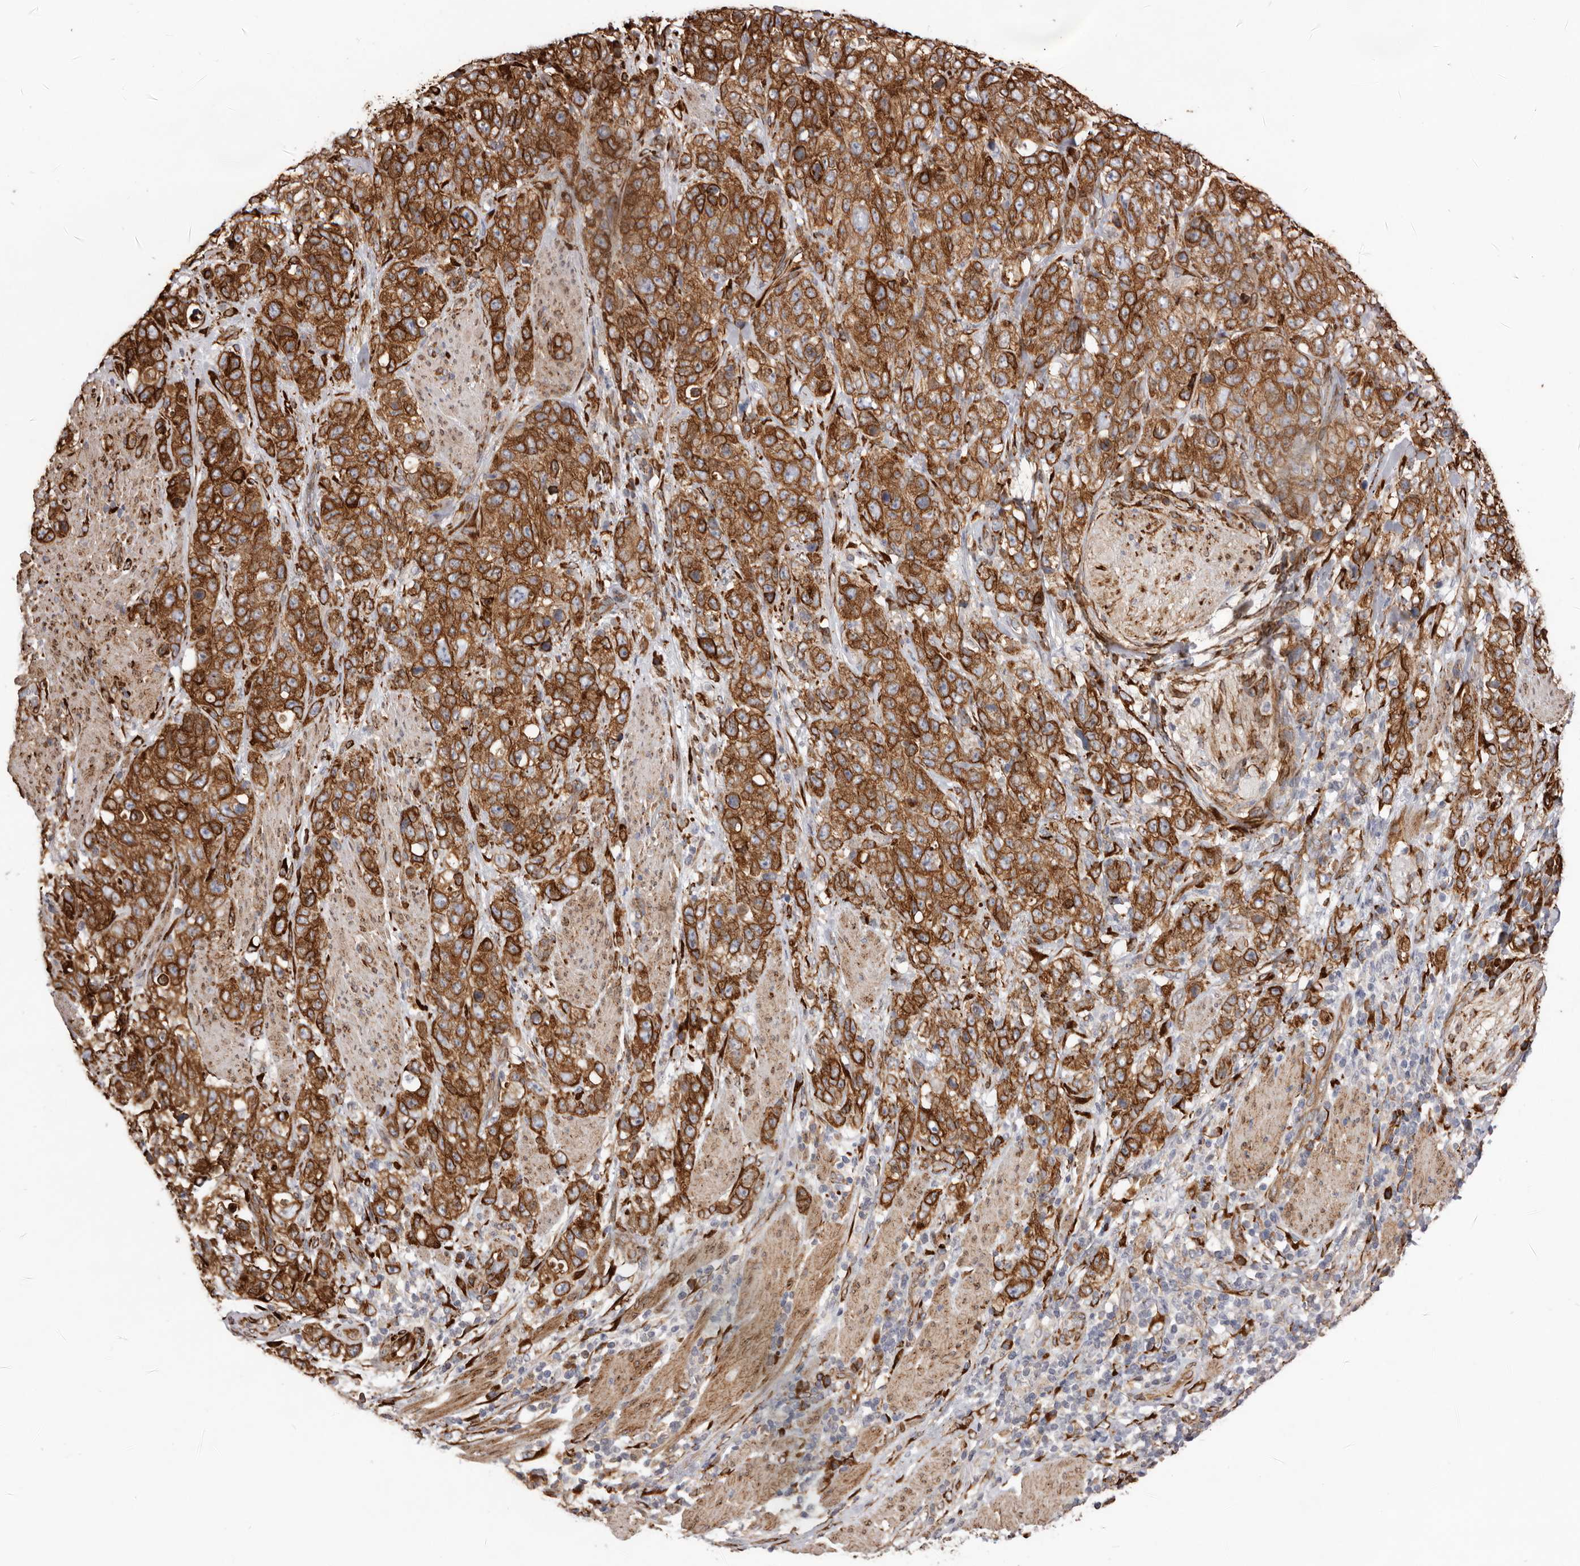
{"staining": {"intensity": "strong", "quantity": ">75%", "location": "cytoplasmic/membranous"}, "tissue": "stomach cancer", "cell_type": "Tumor cells", "image_type": "cancer", "snomed": [{"axis": "morphology", "description": "Adenocarcinoma, NOS"}, {"axis": "topography", "description": "Stomach"}], "caption": "High-magnification brightfield microscopy of stomach adenocarcinoma stained with DAB (brown) and counterstained with hematoxylin (blue). tumor cells exhibit strong cytoplasmic/membranous positivity is appreciated in about>75% of cells.", "gene": "WDTC1", "patient": {"sex": "male", "age": 48}}